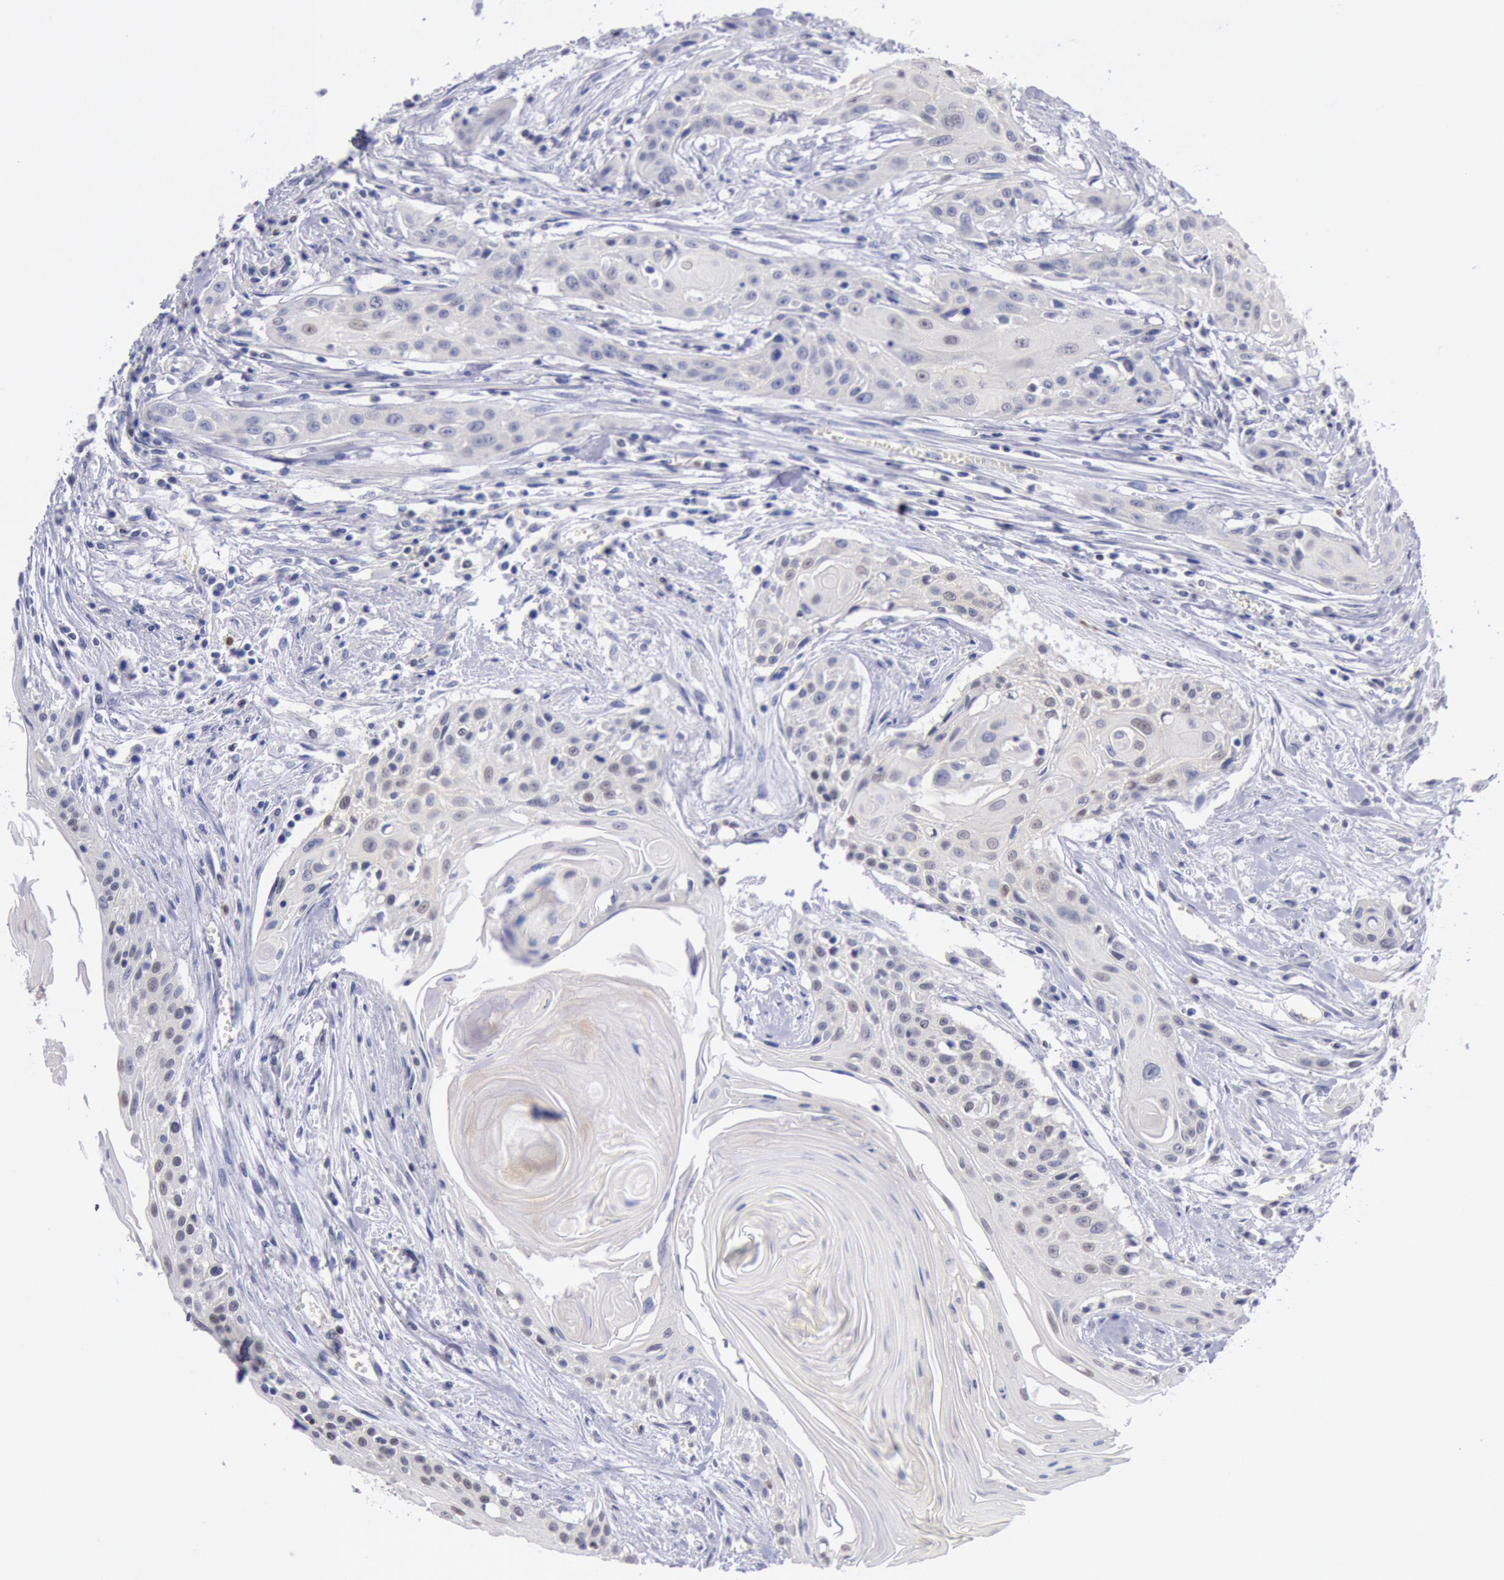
{"staining": {"intensity": "negative", "quantity": "none", "location": "none"}, "tissue": "head and neck cancer", "cell_type": "Tumor cells", "image_type": "cancer", "snomed": [{"axis": "morphology", "description": "Squamous cell carcinoma, NOS"}, {"axis": "morphology", "description": "Squamous cell carcinoma, metastatic, NOS"}, {"axis": "topography", "description": "Lymph node"}, {"axis": "topography", "description": "Salivary gland"}, {"axis": "topography", "description": "Head-Neck"}], "caption": "The histopathology image shows no significant staining in tumor cells of head and neck cancer.", "gene": "RPS6KA5", "patient": {"sex": "female", "age": 74}}